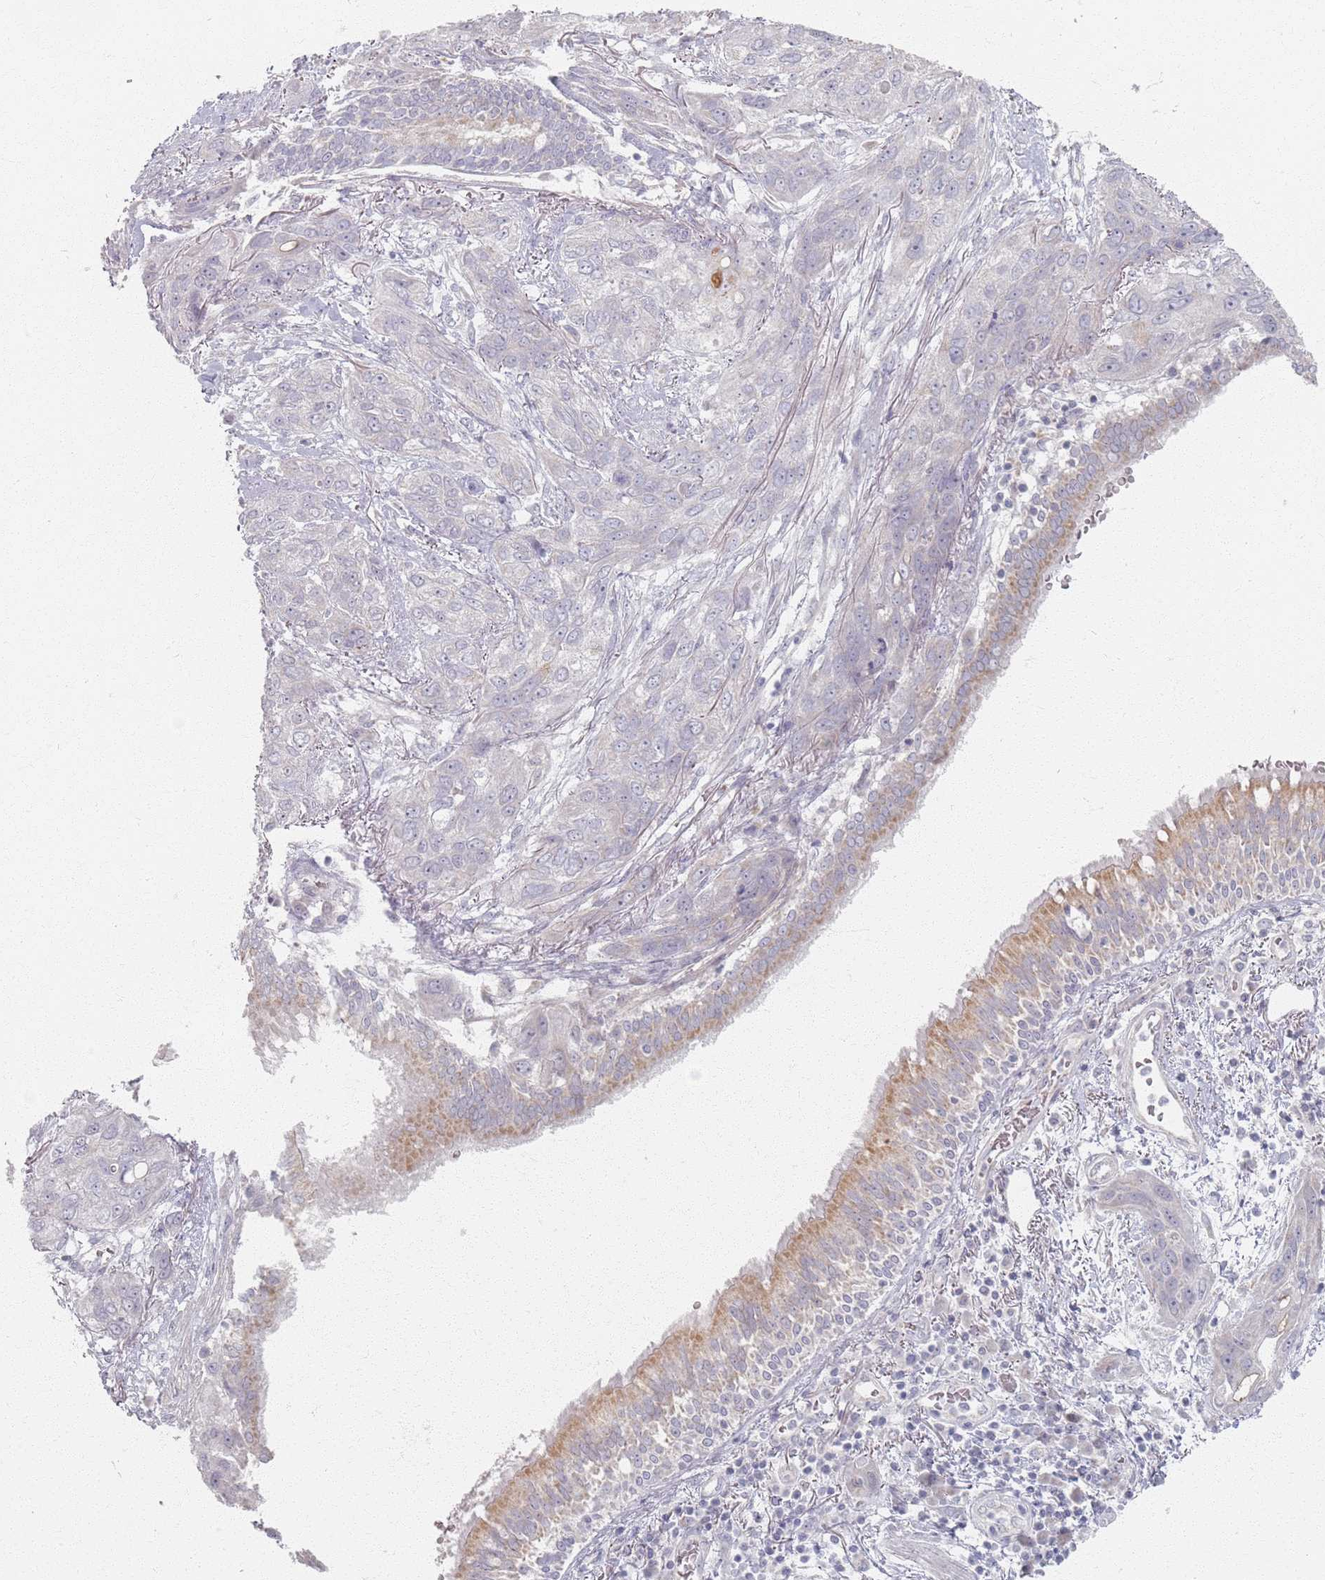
{"staining": {"intensity": "negative", "quantity": "none", "location": "none"}, "tissue": "lung cancer", "cell_type": "Tumor cells", "image_type": "cancer", "snomed": [{"axis": "morphology", "description": "Squamous cell carcinoma, NOS"}, {"axis": "topography", "description": "Lung"}], "caption": "Immunohistochemistry (IHC) micrograph of neoplastic tissue: lung cancer (squamous cell carcinoma) stained with DAB exhibits no significant protein positivity in tumor cells.", "gene": "PKD2L2", "patient": {"sex": "female", "age": 70}}